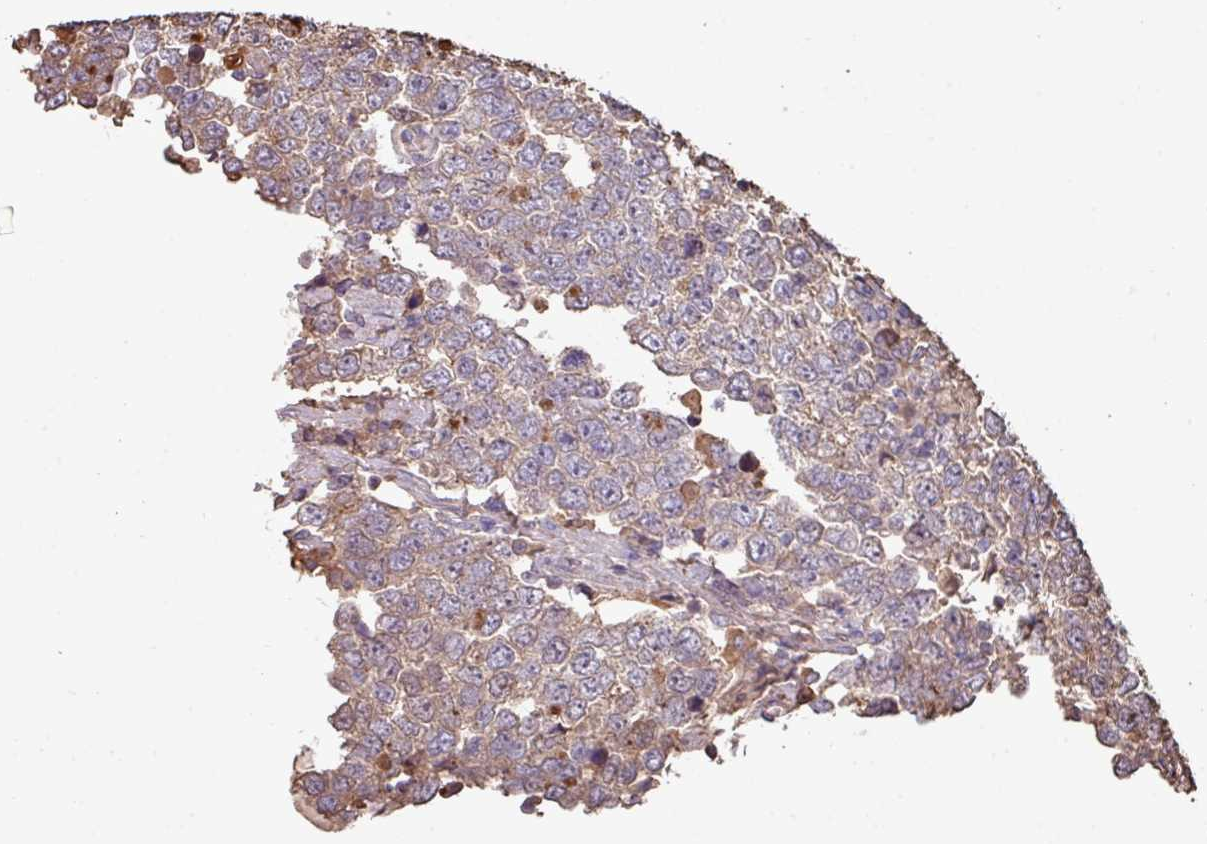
{"staining": {"intensity": "weak", "quantity": "<25%", "location": "cytoplasmic/membranous"}, "tissue": "testis cancer", "cell_type": "Tumor cells", "image_type": "cancer", "snomed": [{"axis": "morphology", "description": "Seminoma, NOS"}, {"axis": "morphology", "description": "Carcinoma, Embryonal, NOS"}, {"axis": "topography", "description": "Testis"}], "caption": "Immunohistochemistry micrograph of testis cancer (seminoma) stained for a protein (brown), which displays no staining in tumor cells.", "gene": "CAMK2B", "patient": {"sex": "male", "age": 28}}